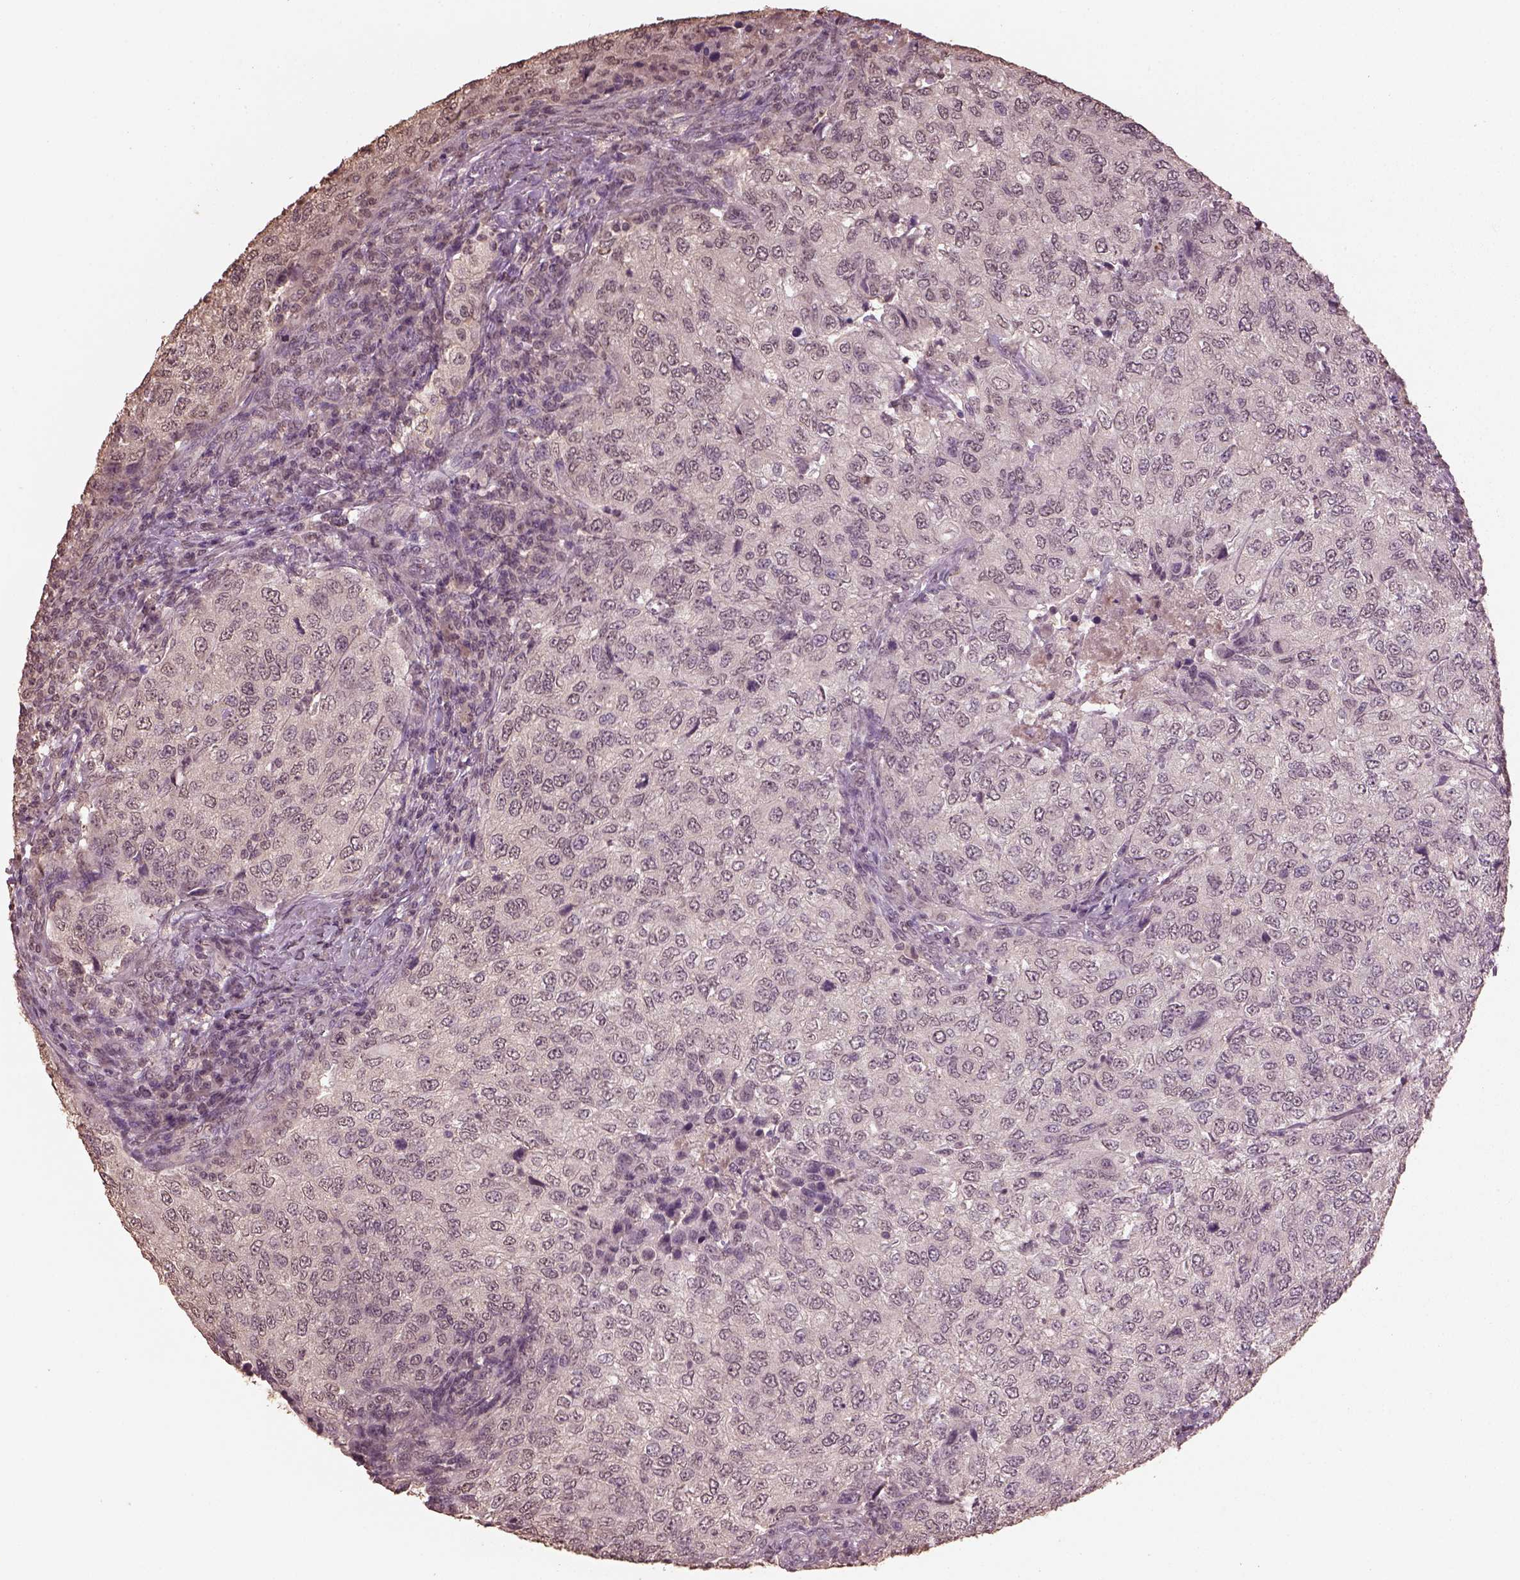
{"staining": {"intensity": "negative", "quantity": "none", "location": "none"}, "tissue": "urothelial cancer", "cell_type": "Tumor cells", "image_type": "cancer", "snomed": [{"axis": "morphology", "description": "Urothelial carcinoma, High grade"}, {"axis": "topography", "description": "Urinary bladder"}], "caption": "An image of urothelial carcinoma (high-grade) stained for a protein demonstrates no brown staining in tumor cells. Nuclei are stained in blue.", "gene": "CPT1C", "patient": {"sex": "female", "age": 78}}